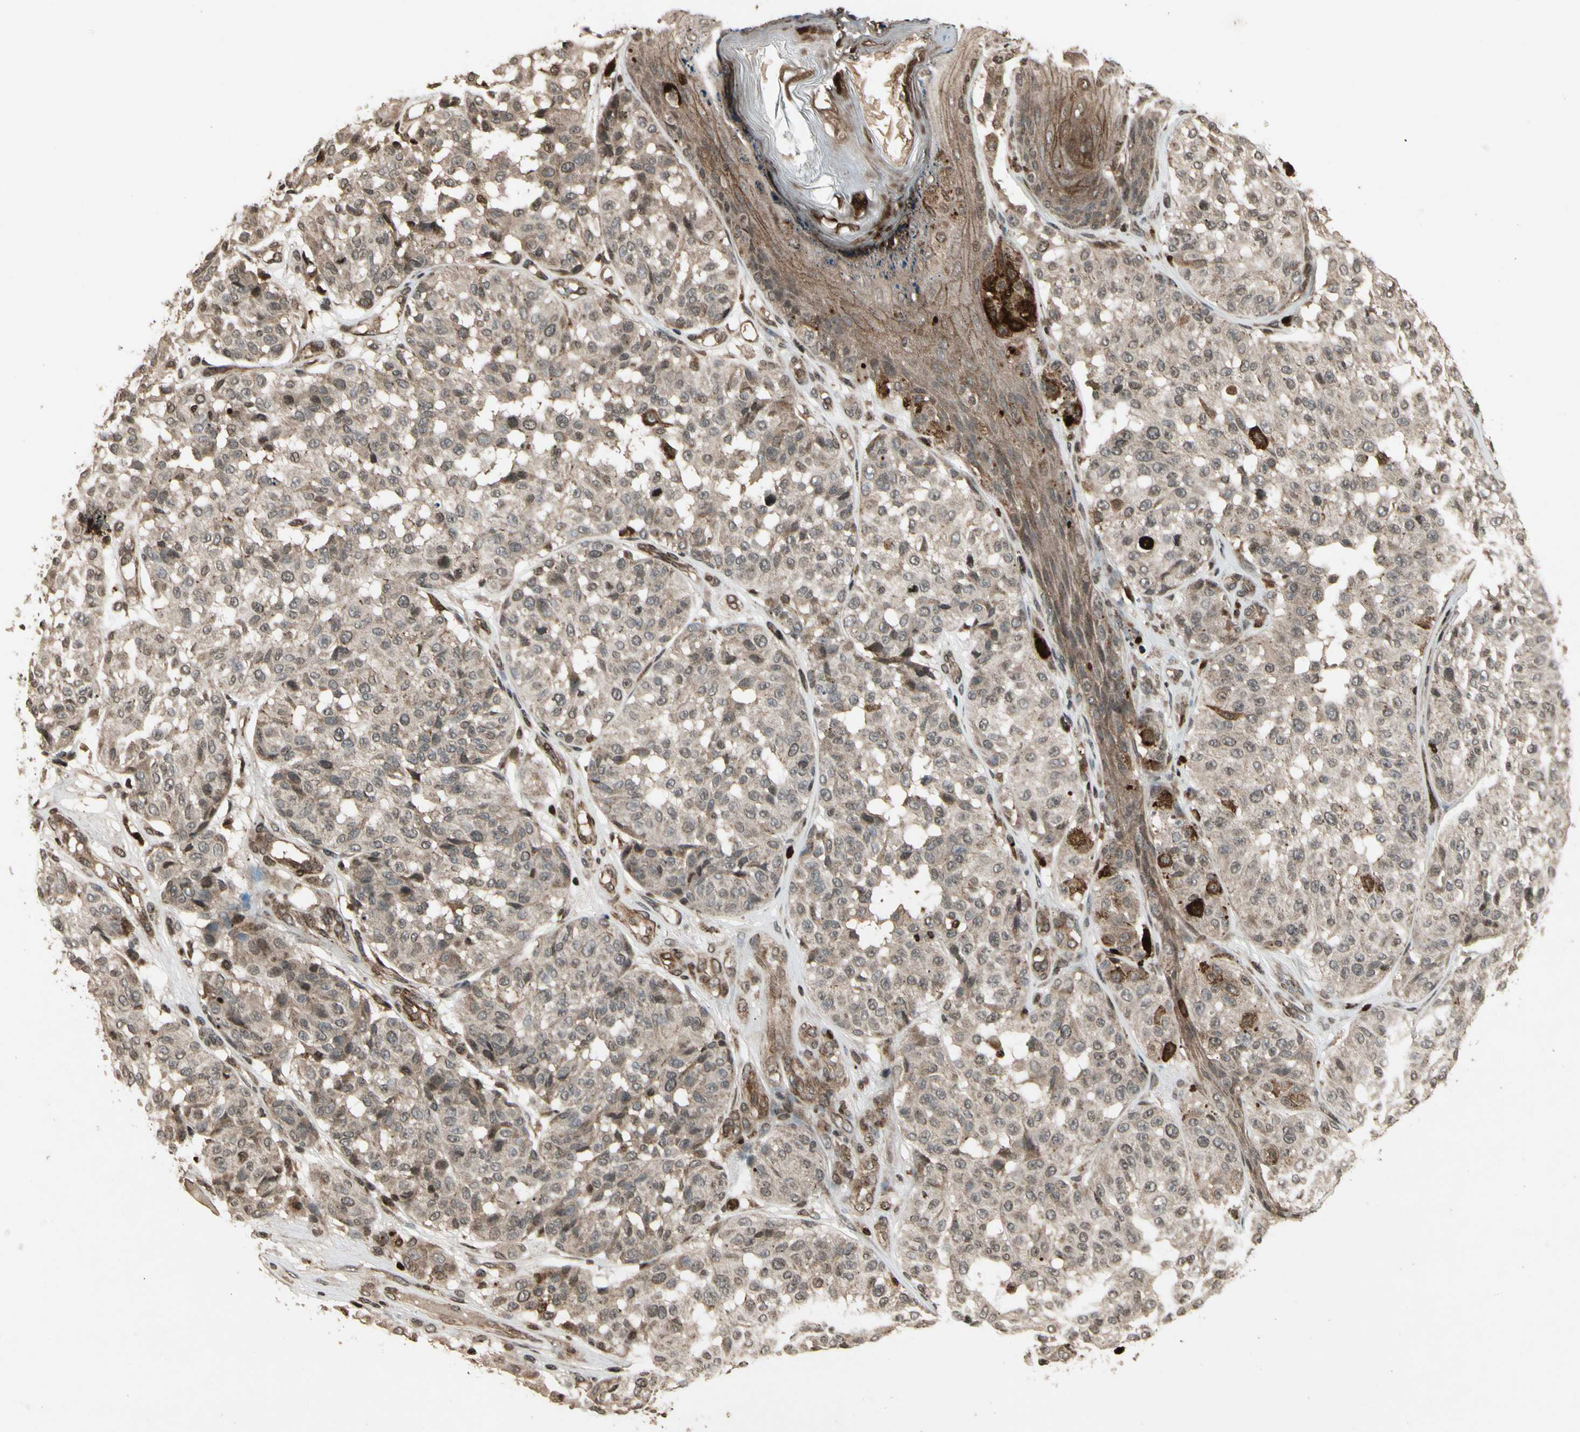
{"staining": {"intensity": "moderate", "quantity": ">75%", "location": "cytoplasmic/membranous"}, "tissue": "melanoma", "cell_type": "Tumor cells", "image_type": "cancer", "snomed": [{"axis": "morphology", "description": "Malignant melanoma, NOS"}, {"axis": "topography", "description": "Skin"}], "caption": "High-magnification brightfield microscopy of malignant melanoma stained with DAB (3,3'-diaminobenzidine) (brown) and counterstained with hematoxylin (blue). tumor cells exhibit moderate cytoplasmic/membranous positivity is present in about>75% of cells.", "gene": "GLRX", "patient": {"sex": "female", "age": 46}}